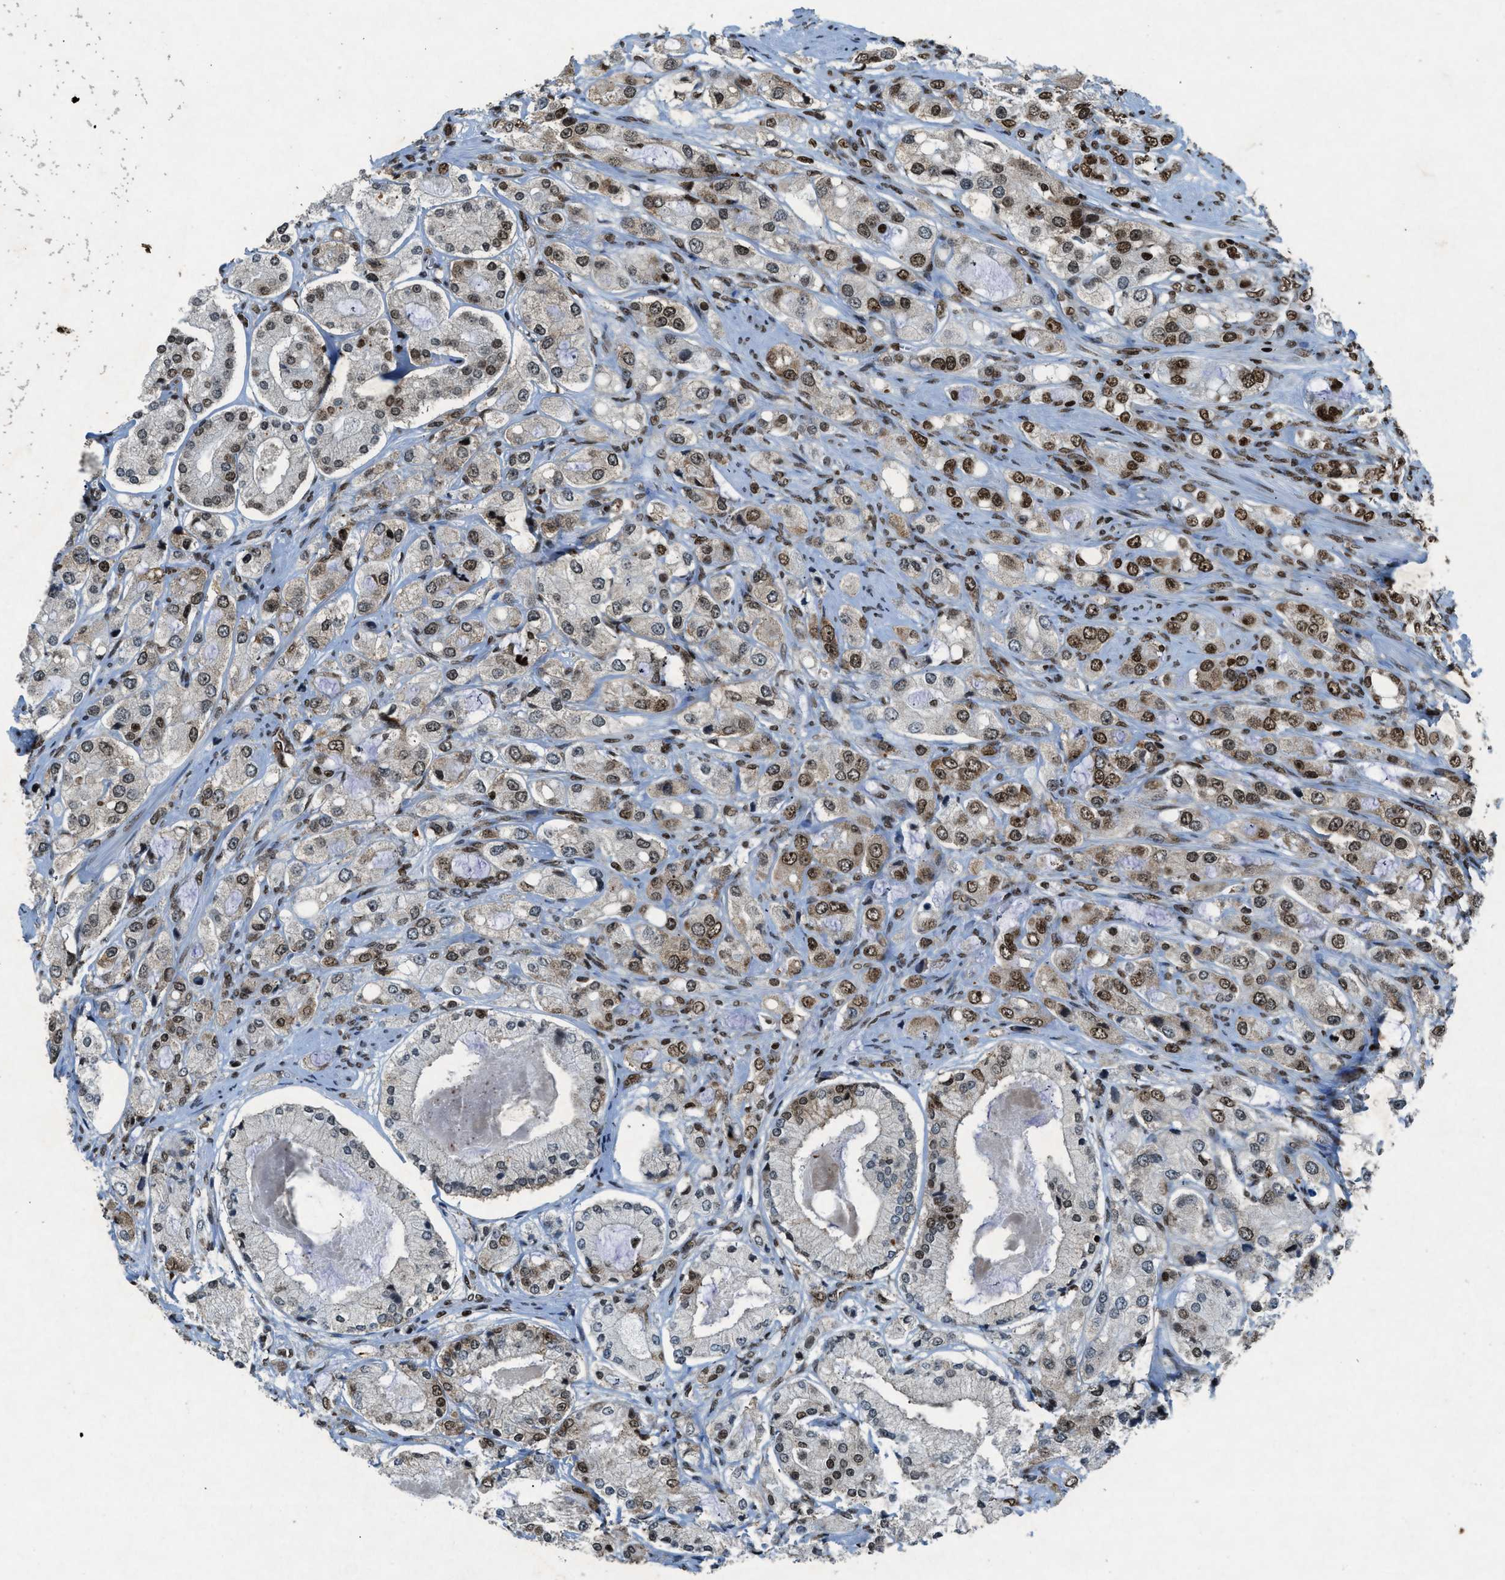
{"staining": {"intensity": "strong", "quantity": "25%-75%", "location": "nuclear"}, "tissue": "prostate cancer", "cell_type": "Tumor cells", "image_type": "cancer", "snomed": [{"axis": "morphology", "description": "Adenocarcinoma, High grade"}, {"axis": "topography", "description": "Prostate"}], "caption": "Immunohistochemistry (IHC) histopathology image of human prostate cancer stained for a protein (brown), which reveals high levels of strong nuclear expression in about 25%-75% of tumor cells.", "gene": "NXF1", "patient": {"sex": "male", "age": 65}}